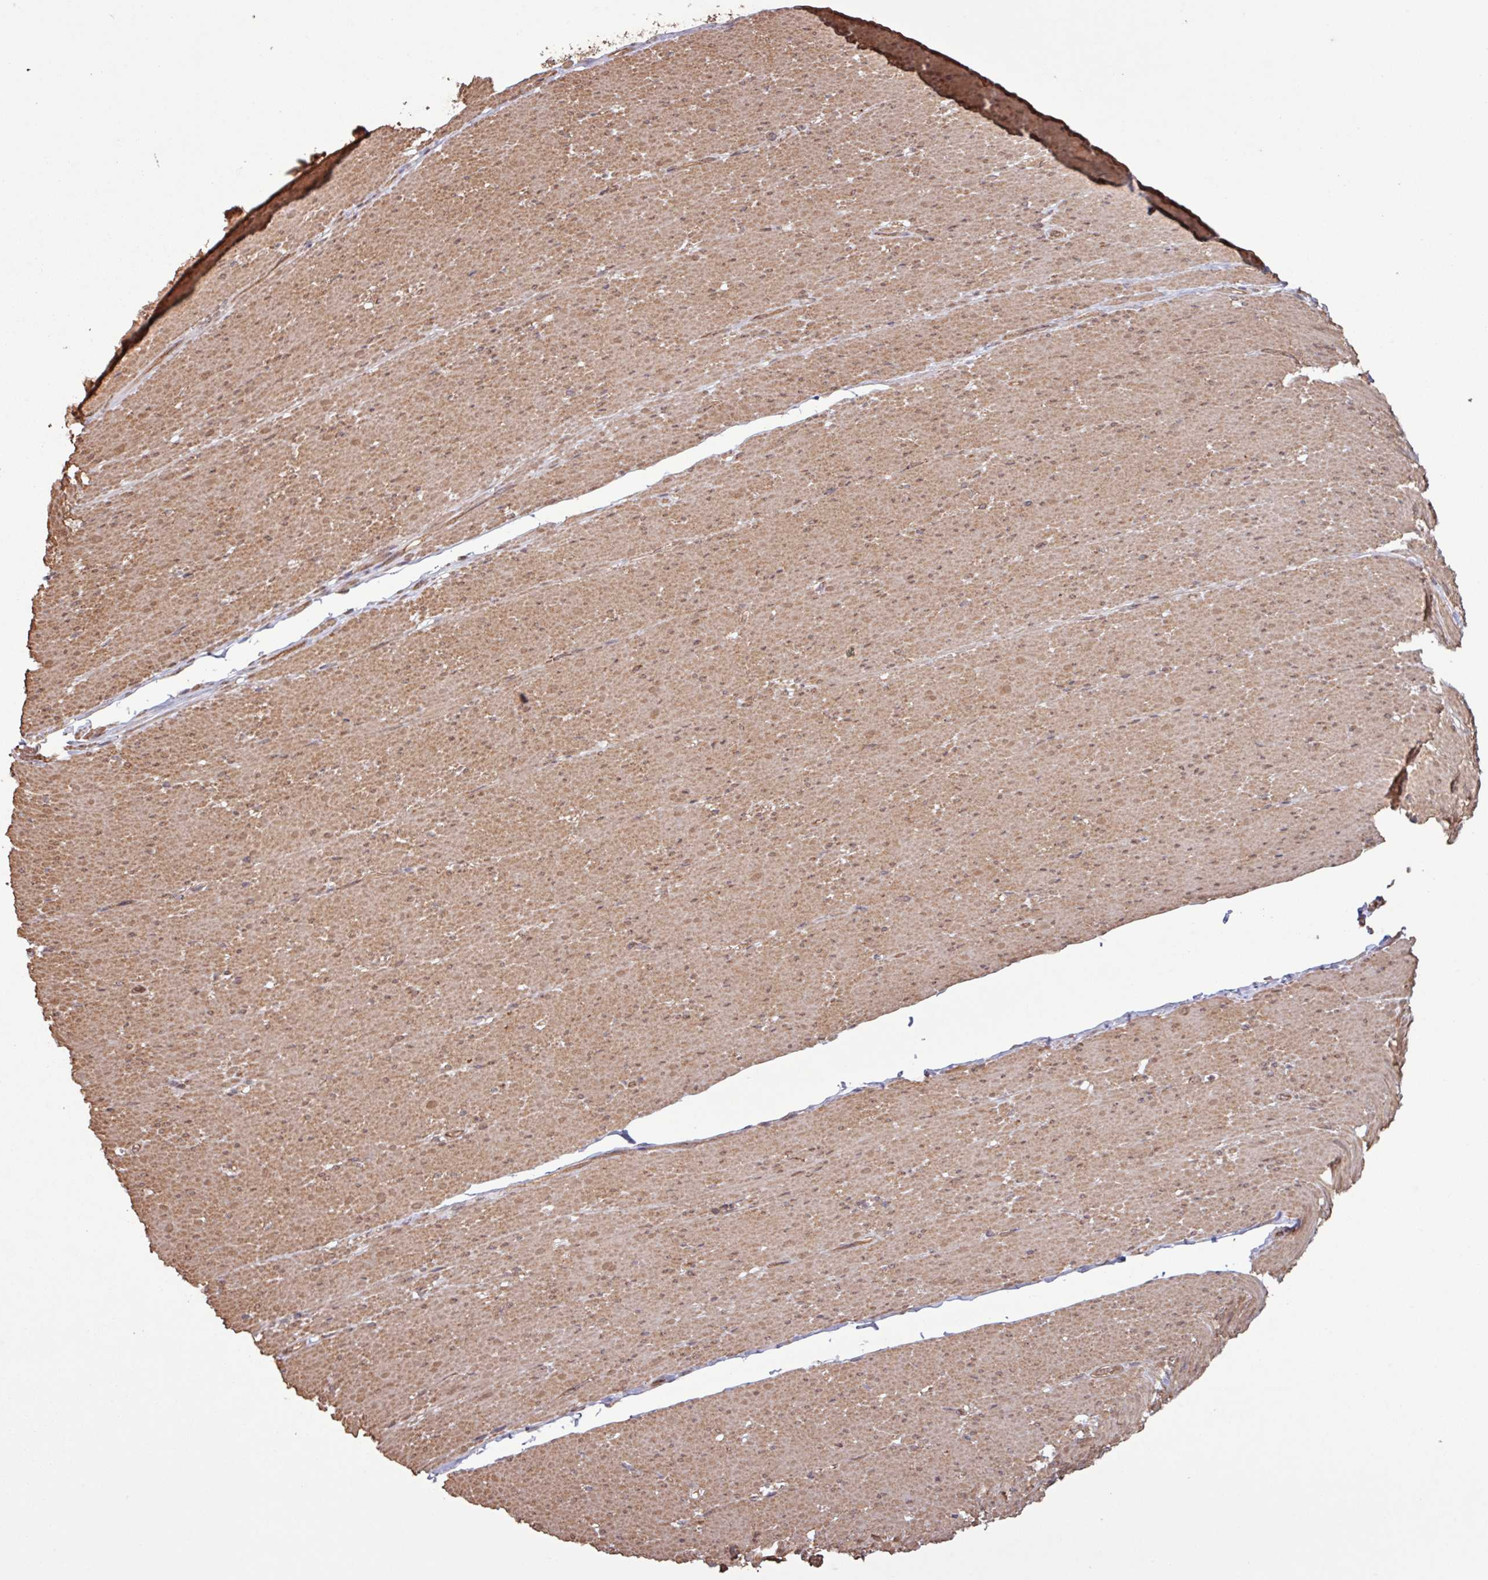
{"staining": {"intensity": "moderate", "quantity": ">75%", "location": "cytoplasmic/membranous"}, "tissue": "smooth muscle", "cell_type": "Smooth muscle cells", "image_type": "normal", "snomed": [{"axis": "morphology", "description": "Normal tissue, NOS"}, {"axis": "topography", "description": "Smooth muscle"}, {"axis": "topography", "description": "Rectum"}], "caption": "Smooth muscle cells reveal medium levels of moderate cytoplasmic/membranous staining in about >75% of cells in benign smooth muscle. The protein is shown in brown color, while the nuclei are stained blue.", "gene": "TRABD2A", "patient": {"sex": "male", "age": 53}}